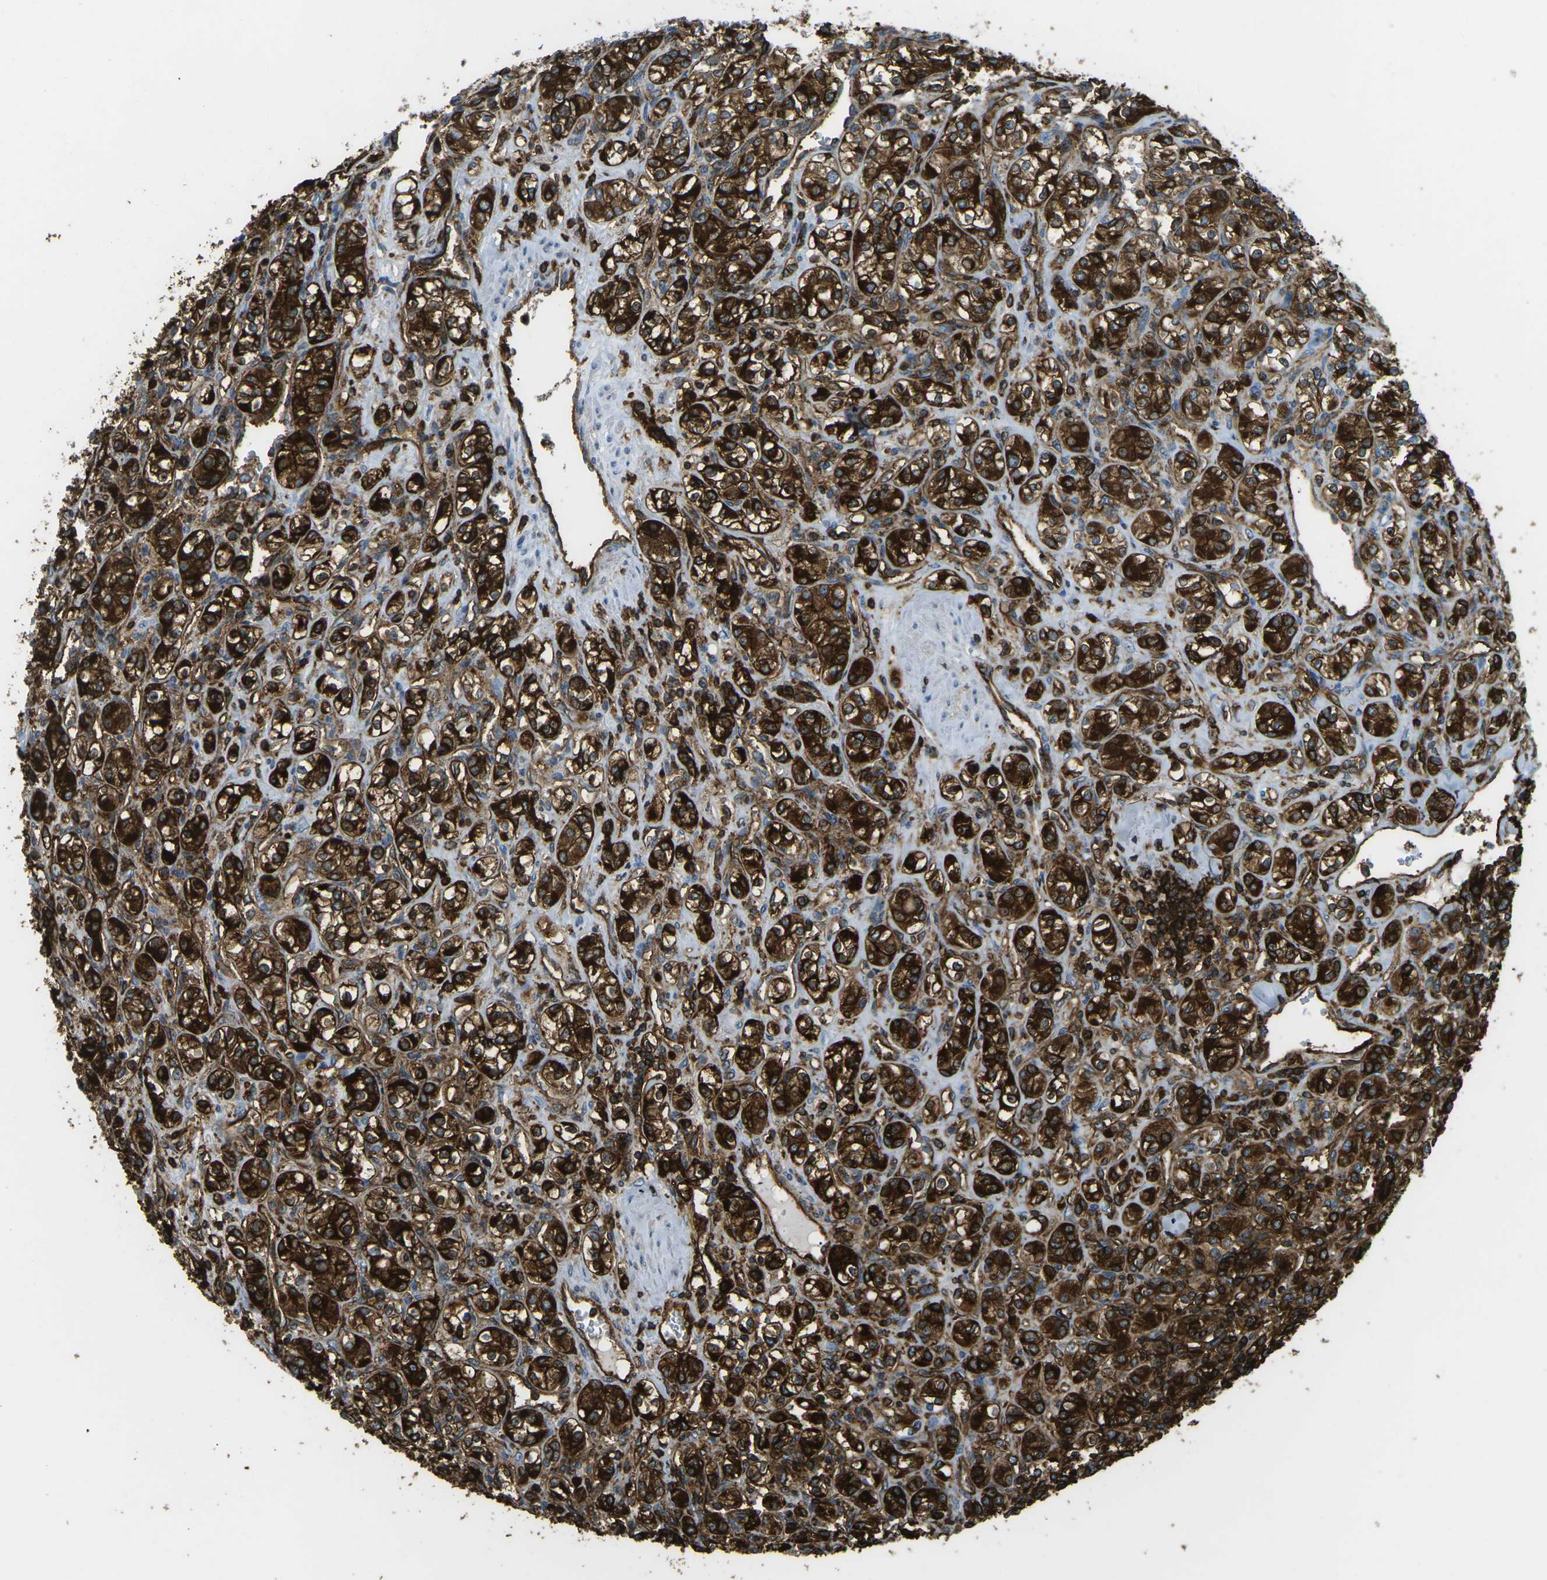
{"staining": {"intensity": "strong", "quantity": ">75%", "location": "cytoplasmic/membranous"}, "tissue": "renal cancer", "cell_type": "Tumor cells", "image_type": "cancer", "snomed": [{"axis": "morphology", "description": "Adenocarcinoma, NOS"}, {"axis": "topography", "description": "Kidney"}], "caption": "Renal cancer stained with a brown dye reveals strong cytoplasmic/membranous positive positivity in about >75% of tumor cells.", "gene": "HLA-B", "patient": {"sex": "male", "age": 77}}